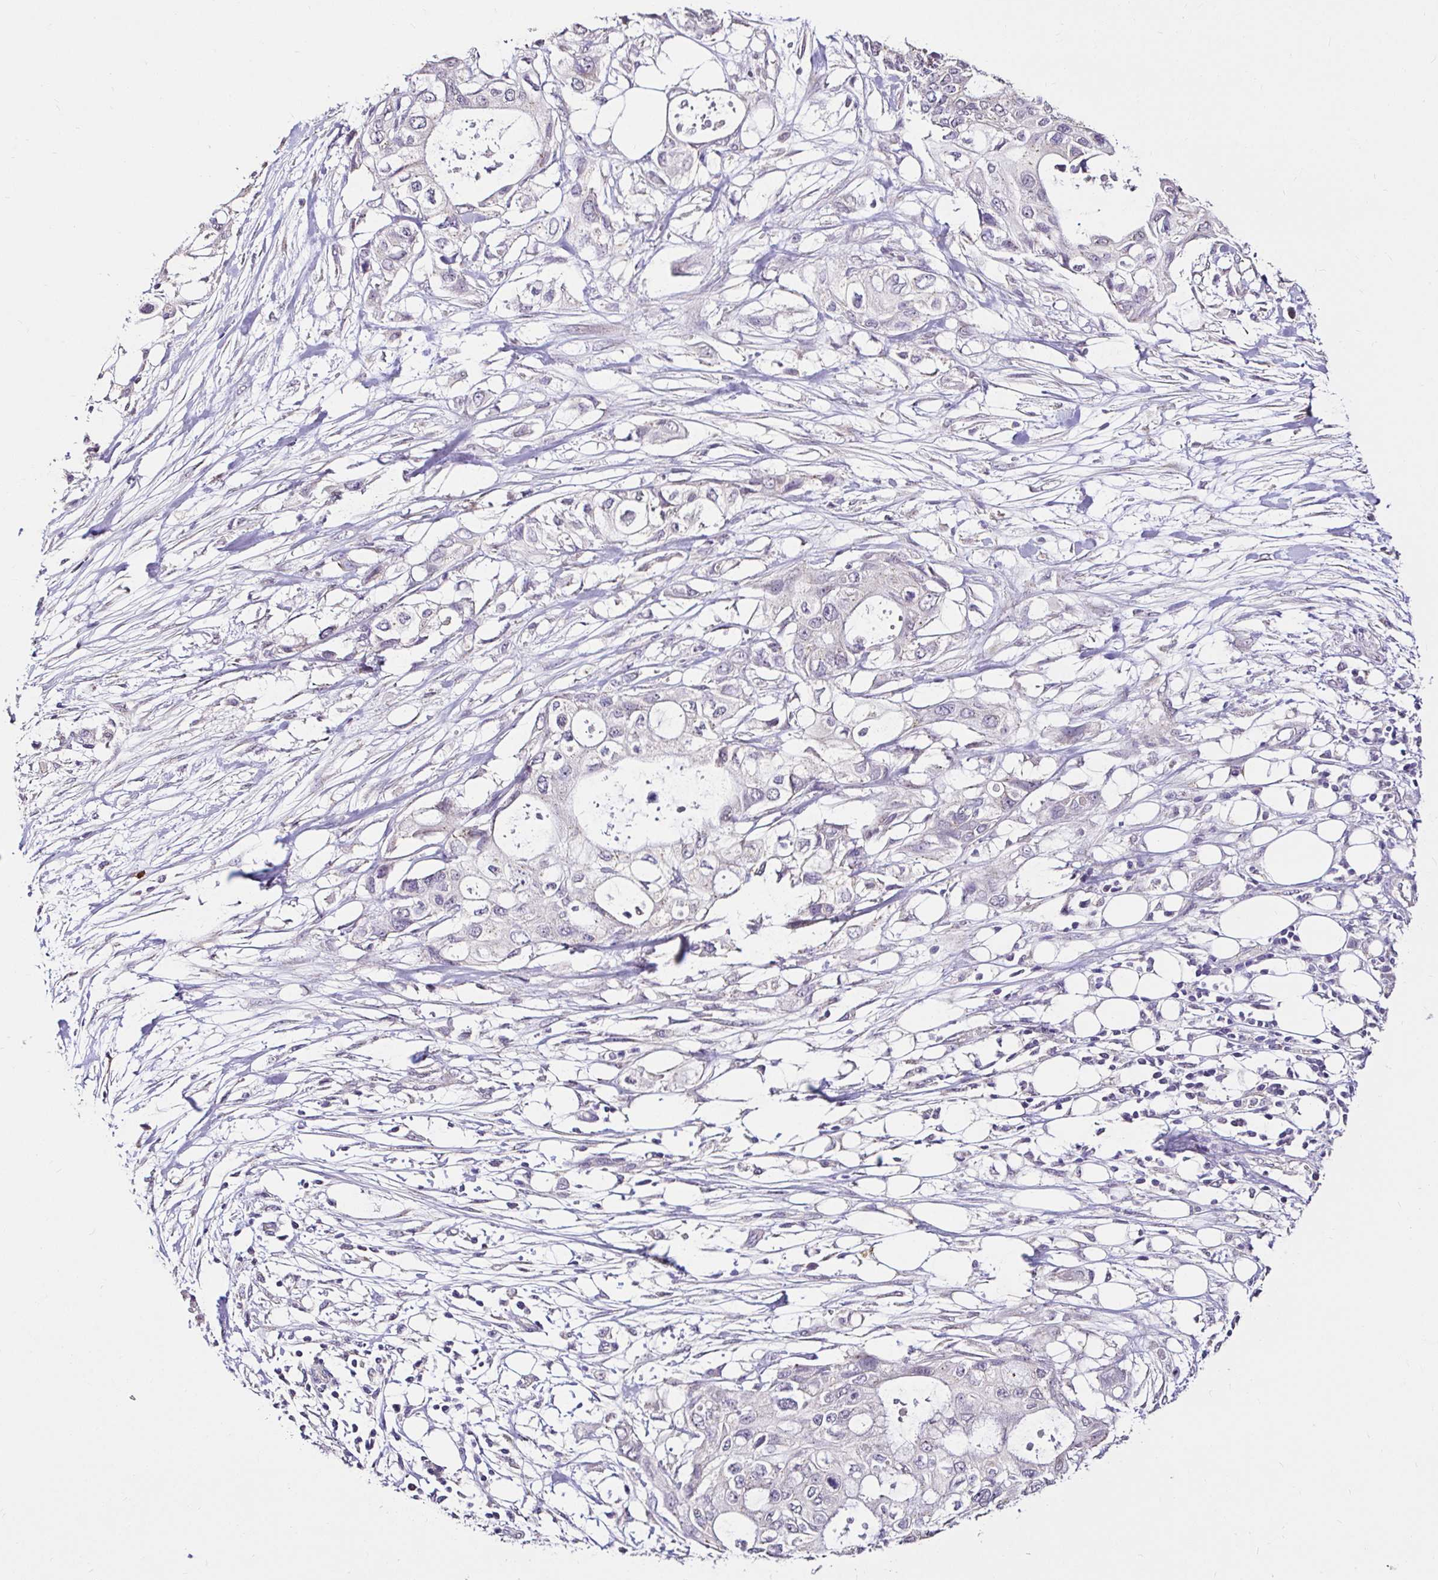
{"staining": {"intensity": "negative", "quantity": "none", "location": "none"}, "tissue": "pancreatic cancer", "cell_type": "Tumor cells", "image_type": "cancer", "snomed": [{"axis": "morphology", "description": "Adenocarcinoma, NOS"}, {"axis": "topography", "description": "Pancreas"}], "caption": "Pancreatic cancer (adenocarcinoma) stained for a protein using IHC shows no staining tumor cells.", "gene": "KIAA1210", "patient": {"sex": "female", "age": 63}}